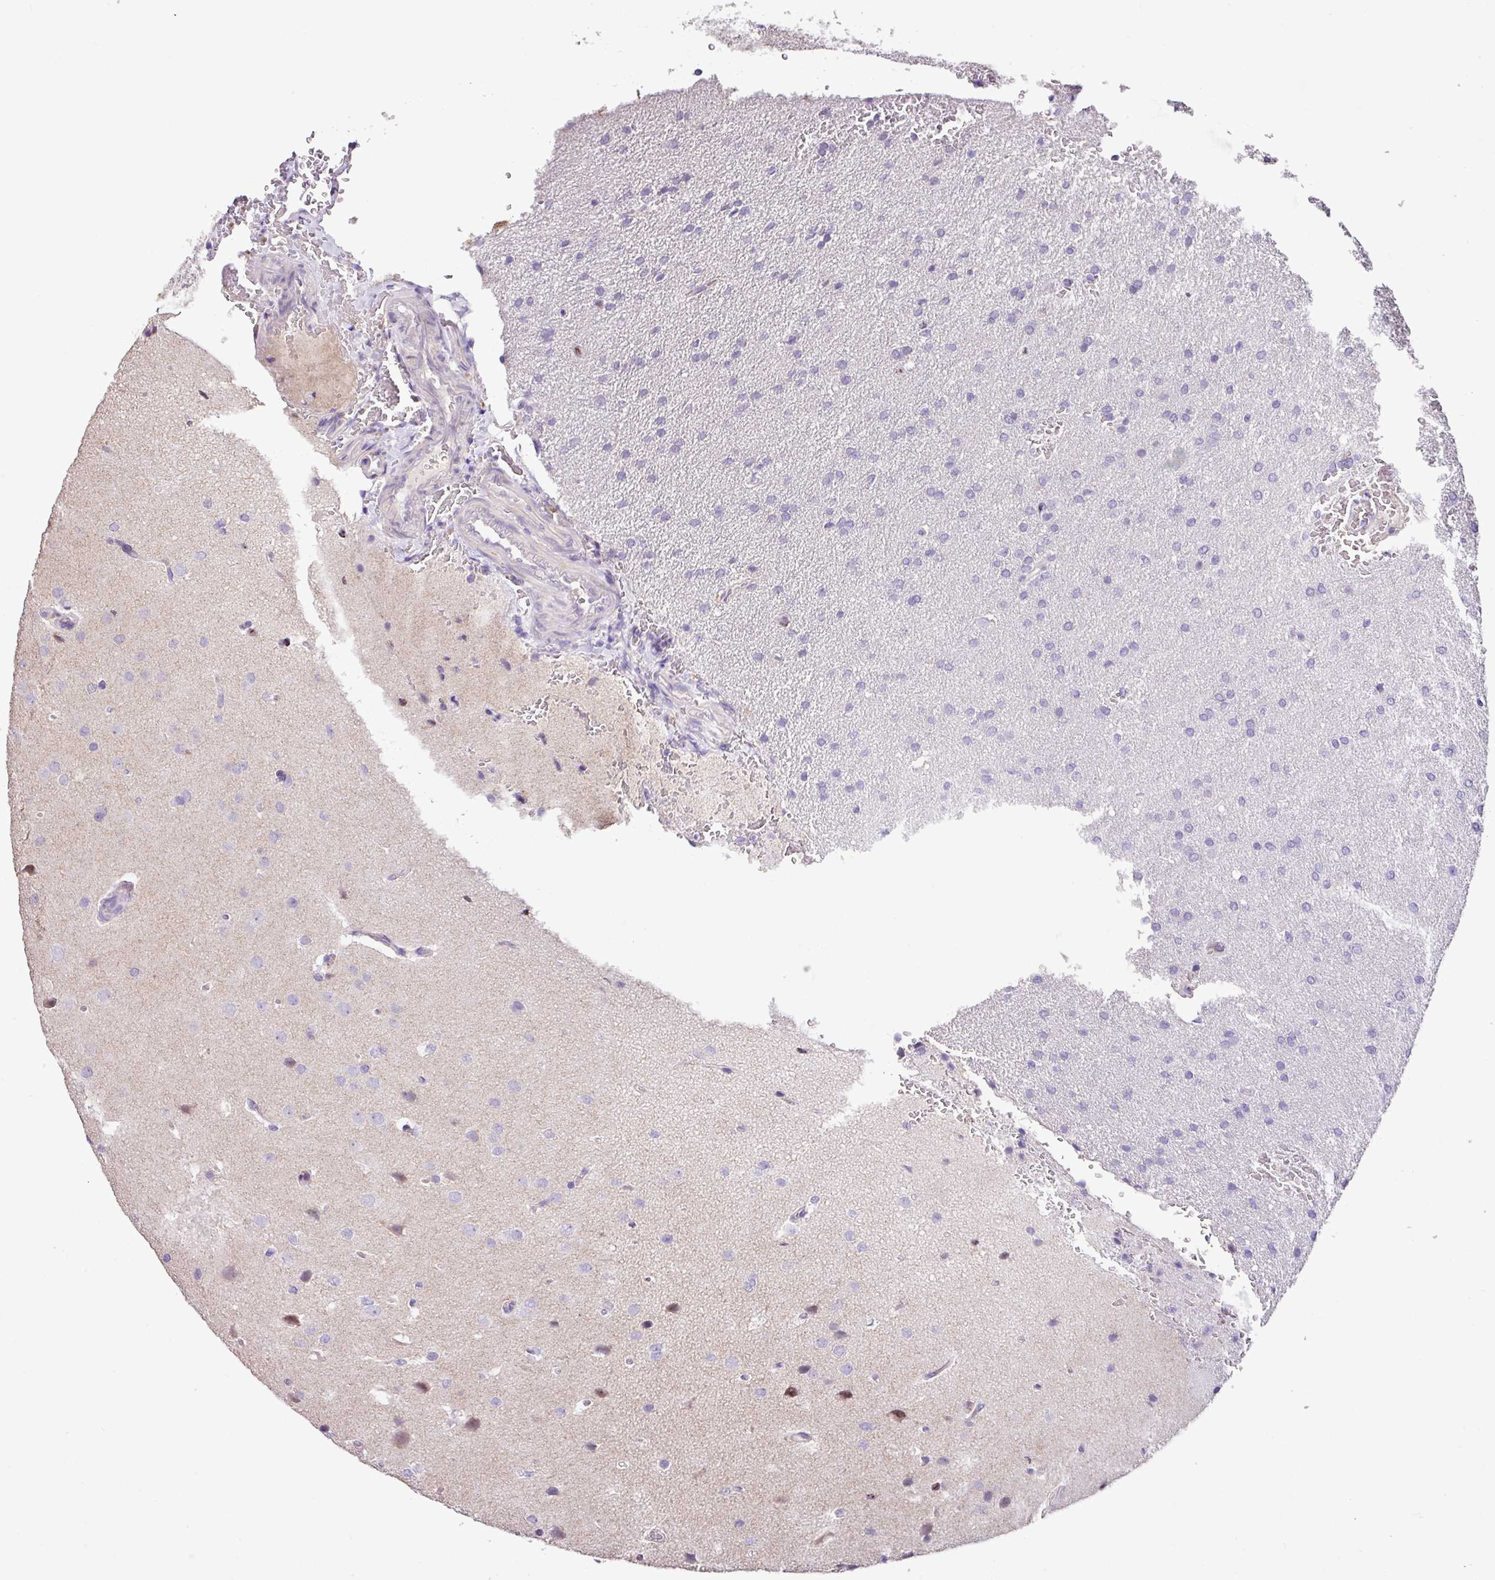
{"staining": {"intensity": "negative", "quantity": "none", "location": "none"}, "tissue": "glioma", "cell_type": "Tumor cells", "image_type": "cancer", "snomed": [{"axis": "morphology", "description": "Glioma, malignant, Low grade"}, {"axis": "topography", "description": "Brain"}], "caption": "Immunohistochemical staining of glioma reveals no significant staining in tumor cells. The staining is performed using DAB (3,3'-diaminobenzidine) brown chromogen with nuclei counter-stained in using hematoxylin.", "gene": "ZG16", "patient": {"sex": "female", "age": 33}}